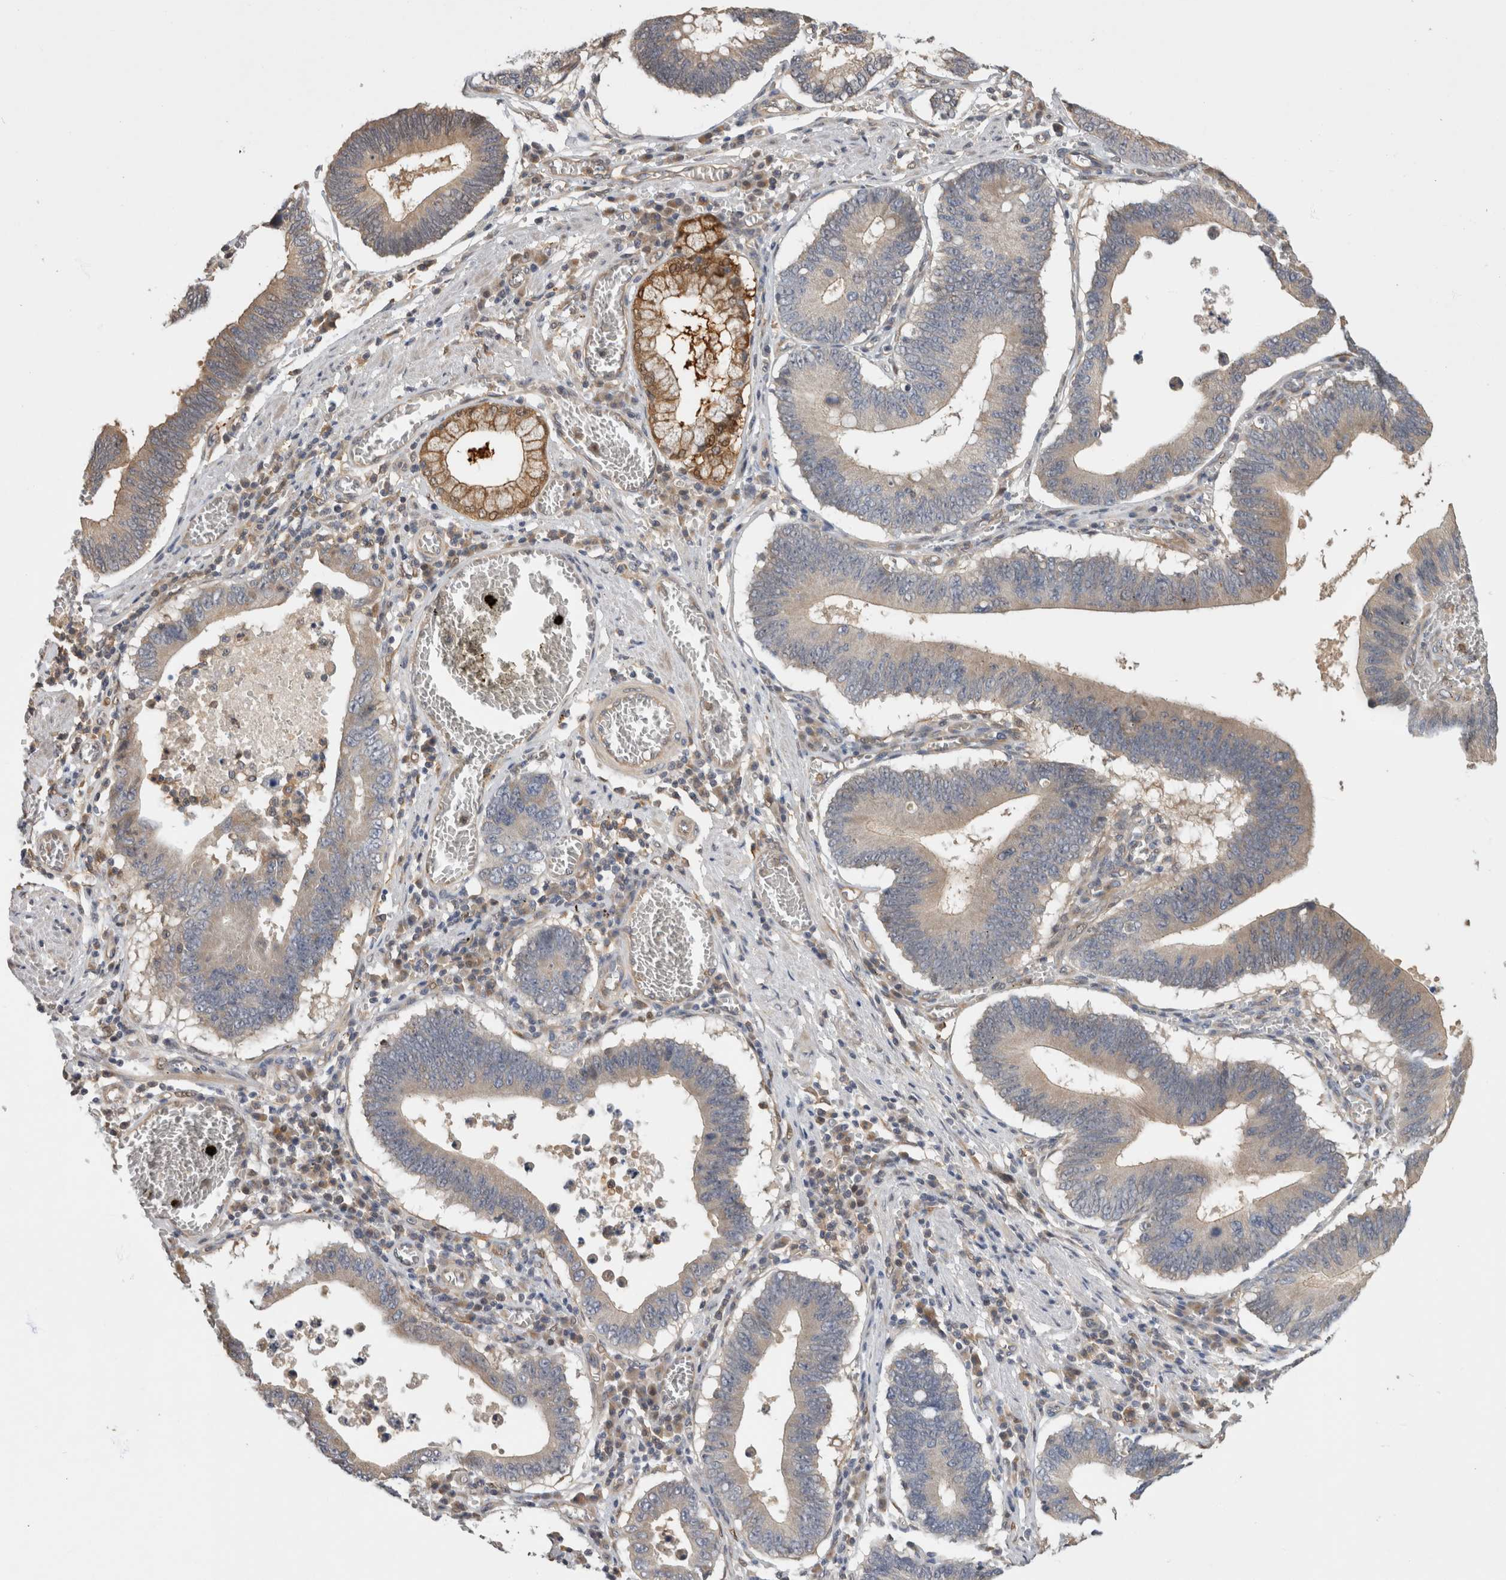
{"staining": {"intensity": "negative", "quantity": "none", "location": "none"}, "tissue": "stomach cancer", "cell_type": "Tumor cells", "image_type": "cancer", "snomed": [{"axis": "morphology", "description": "Adenocarcinoma, NOS"}, {"axis": "topography", "description": "Stomach"}, {"axis": "topography", "description": "Gastric cardia"}], "caption": "Tumor cells show no significant expression in stomach cancer (adenocarcinoma). (DAB (3,3'-diaminobenzidine) immunohistochemistry (IHC) visualized using brightfield microscopy, high magnification).", "gene": "PGM1", "patient": {"sex": "male", "age": 59}}